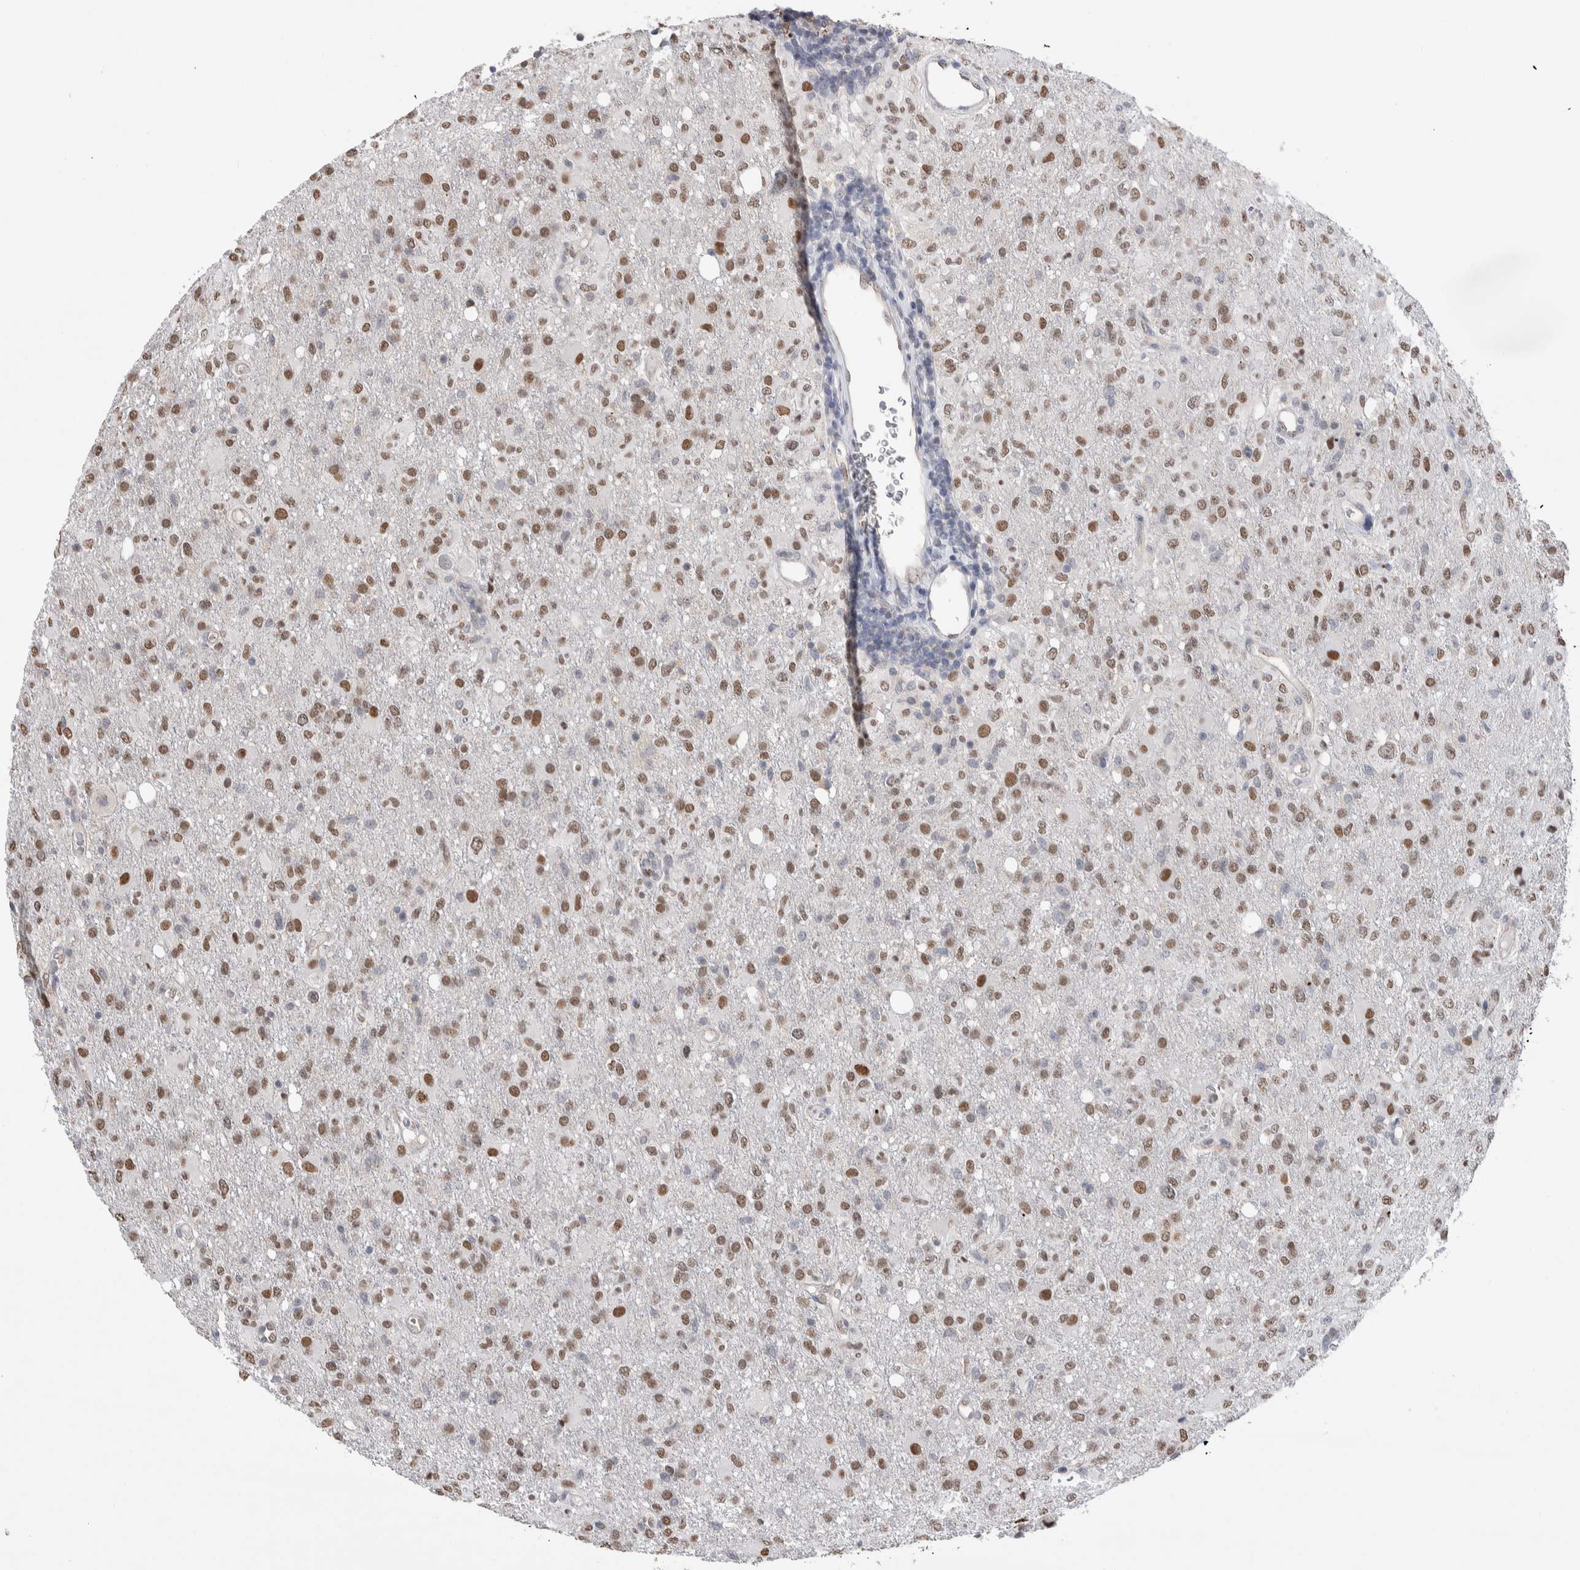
{"staining": {"intensity": "moderate", "quantity": ">75%", "location": "nuclear"}, "tissue": "glioma", "cell_type": "Tumor cells", "image_type": "cancer", "snomed": [{"axis": "morphology", "description": "Glioma, malignant, High grade"}, {"axis": "topography", "description": "Brain"}], "caption": "An immunohistochemistry (IHC) histopathology image of tumor tissue is shown. Protein staining in brown shows moderate nuclear positivity in malignant glioma (high-grade) within tumor cells.", "gene": "ZBTB49", "patient": {"sex": "female", "age": 57}}